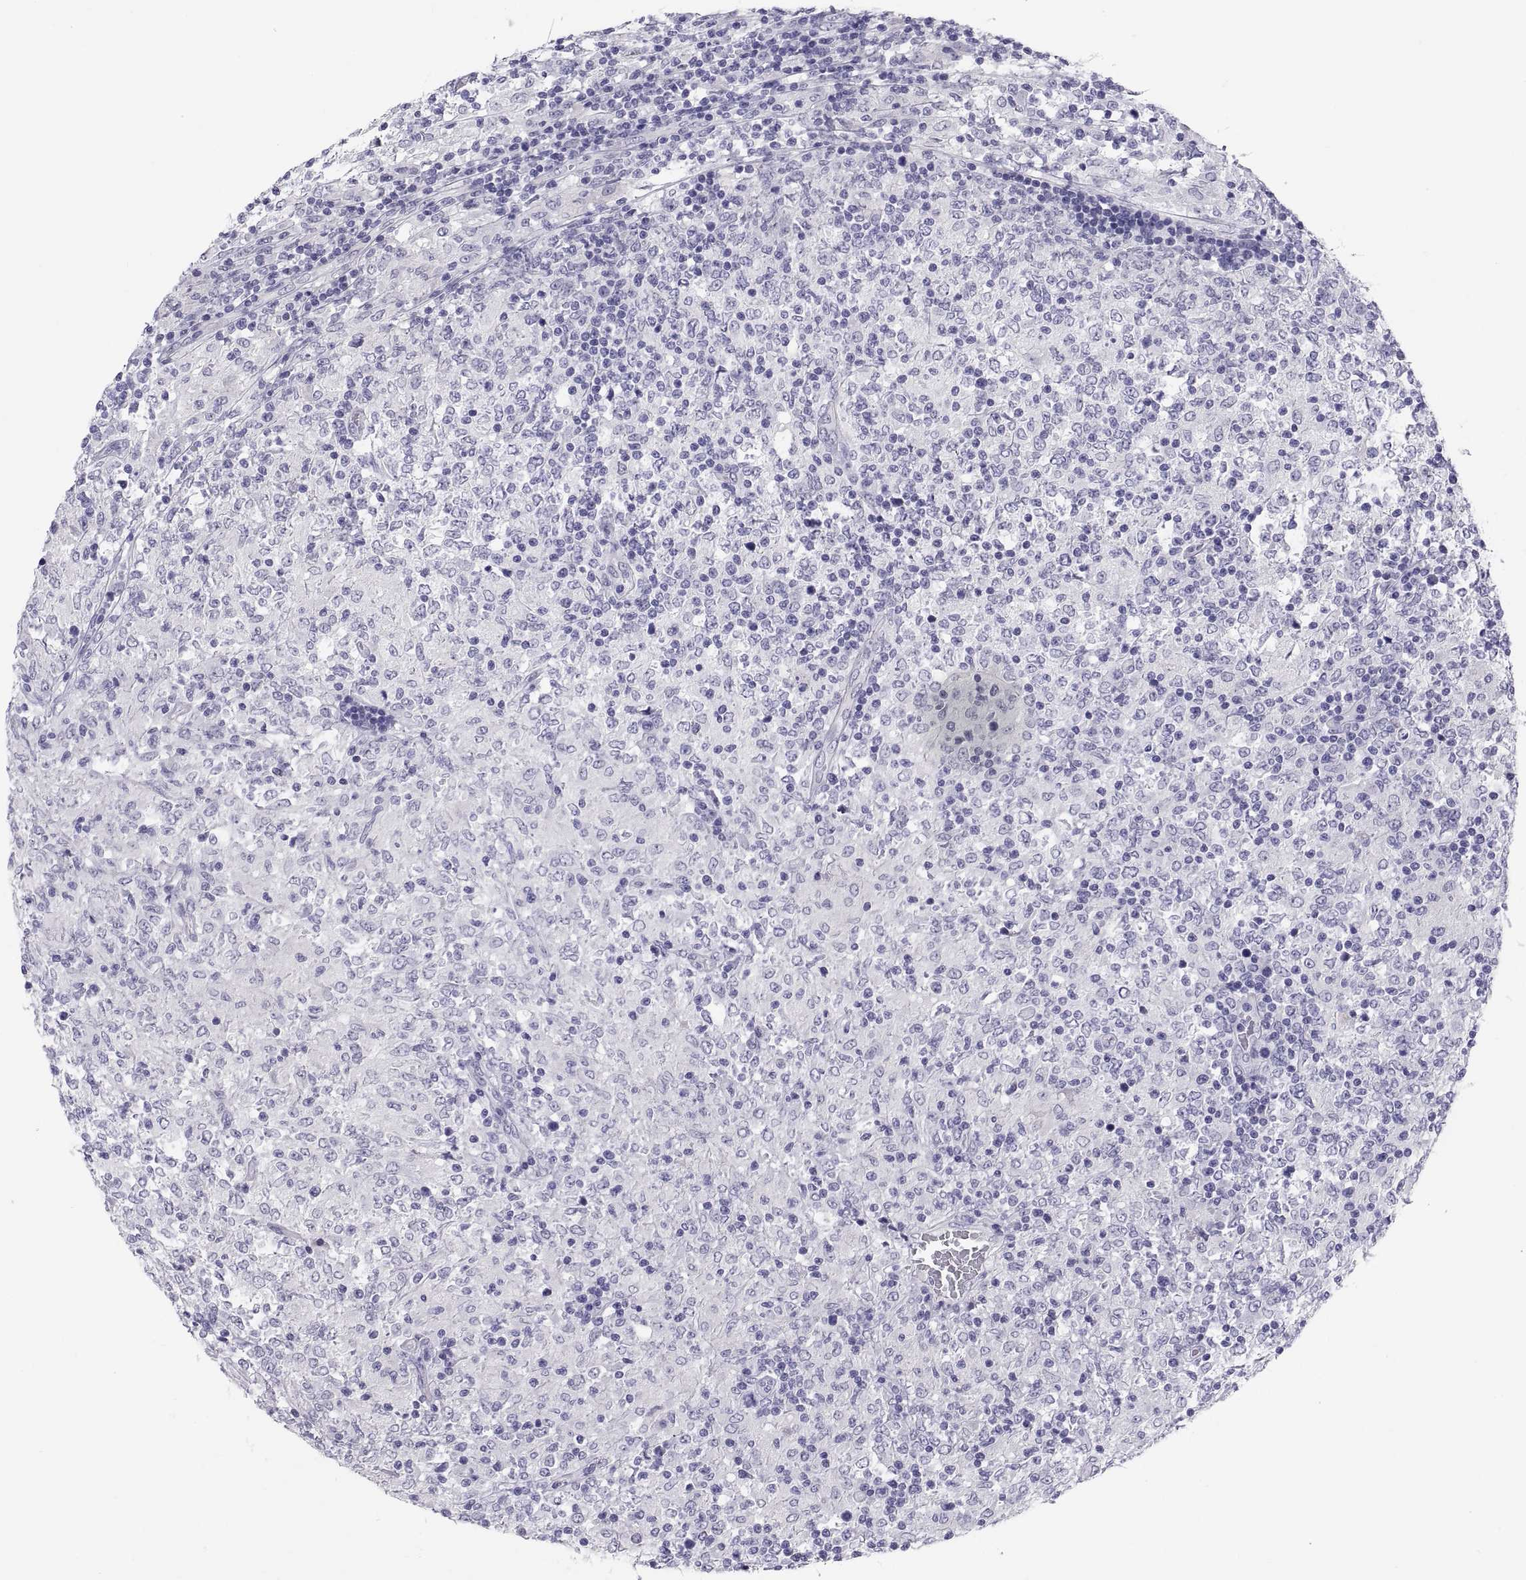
{"staining": {"intensity": "negative", "quantity": "none", "location": "none"}, "tissue": "lymphoma", "cell_type": "Tumor cells", "image_type": "cancer", "snomed": [{"axis": "morphology", "description": "Malignant lymphoma, non-Hodgkin's type, High grade"}, {"axis": "topography", "description": "Lymph node"}], "caption": "Protein analysis of malignant lymphoma, non-Hodgkin's type (high-grade) demonstrates no significant staining in tumor cells. (DAB IHC, high magnification).", "gene": "TEX13A", "patient": {"sex": "female", "age": 84}}